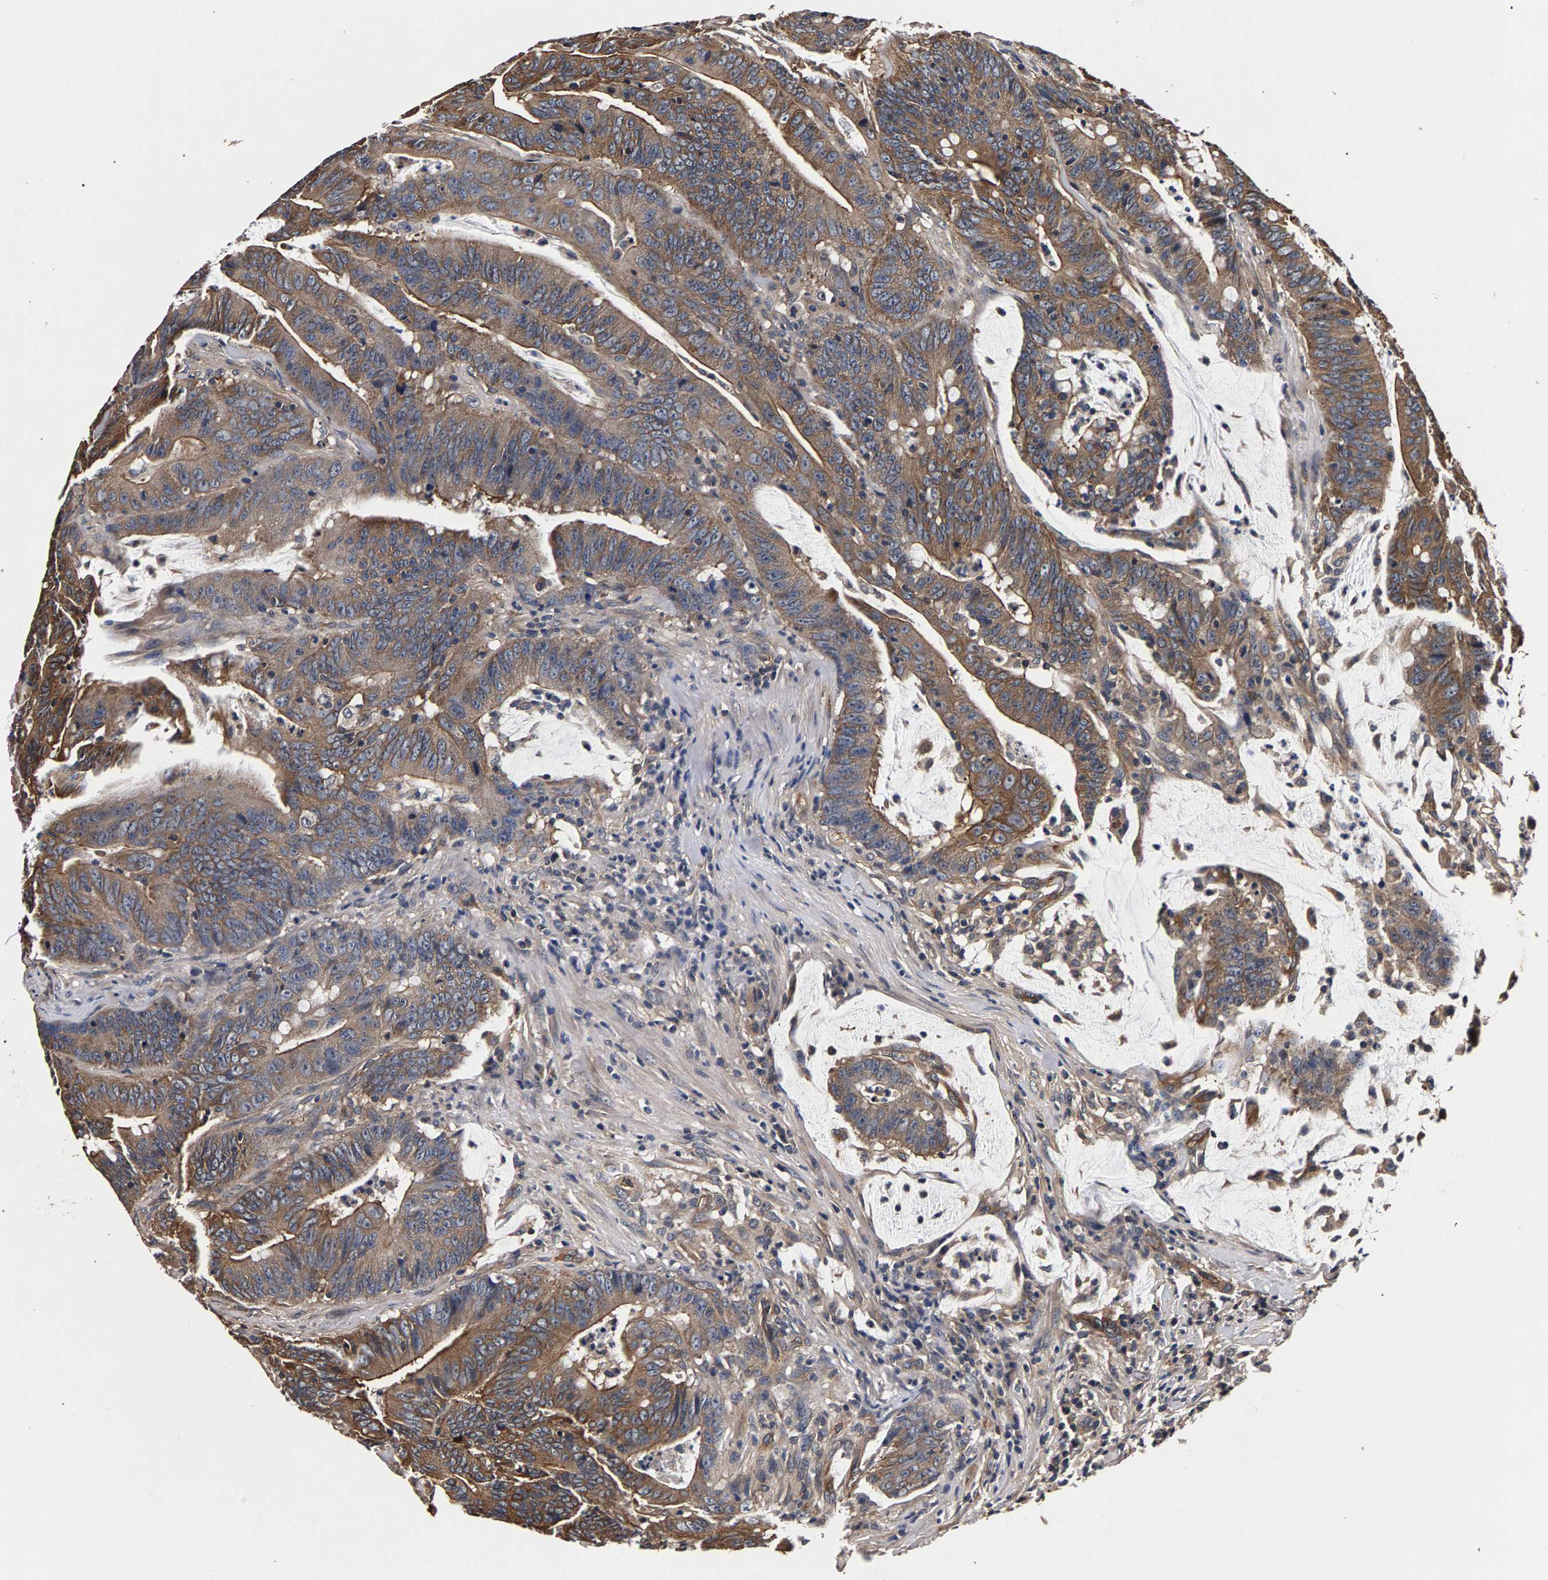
{"staining": {"intensity": "moderate", "quantity": ">75%", "location": "cytoplasmic/membranous"}, "tissue": "colorectal cancer", "cell_type": "Tumor cells", "image_type": "cancer", "snomed": [{"axis": "morphology", "description": "Adenocarcinoma, NOS"}, {"axis": "topography", "description": "Colon"}], "caption": "Protein expression analysis of adenocarcinoma (colorectal) displays moderate cytoplasmic/membranous expression in about >75% of tumor cells. (Brightfield microscopy of DAB IHC at high magnification).", "gene": "MARCHF7", "patient": {"sex": "male", "age": 45}}